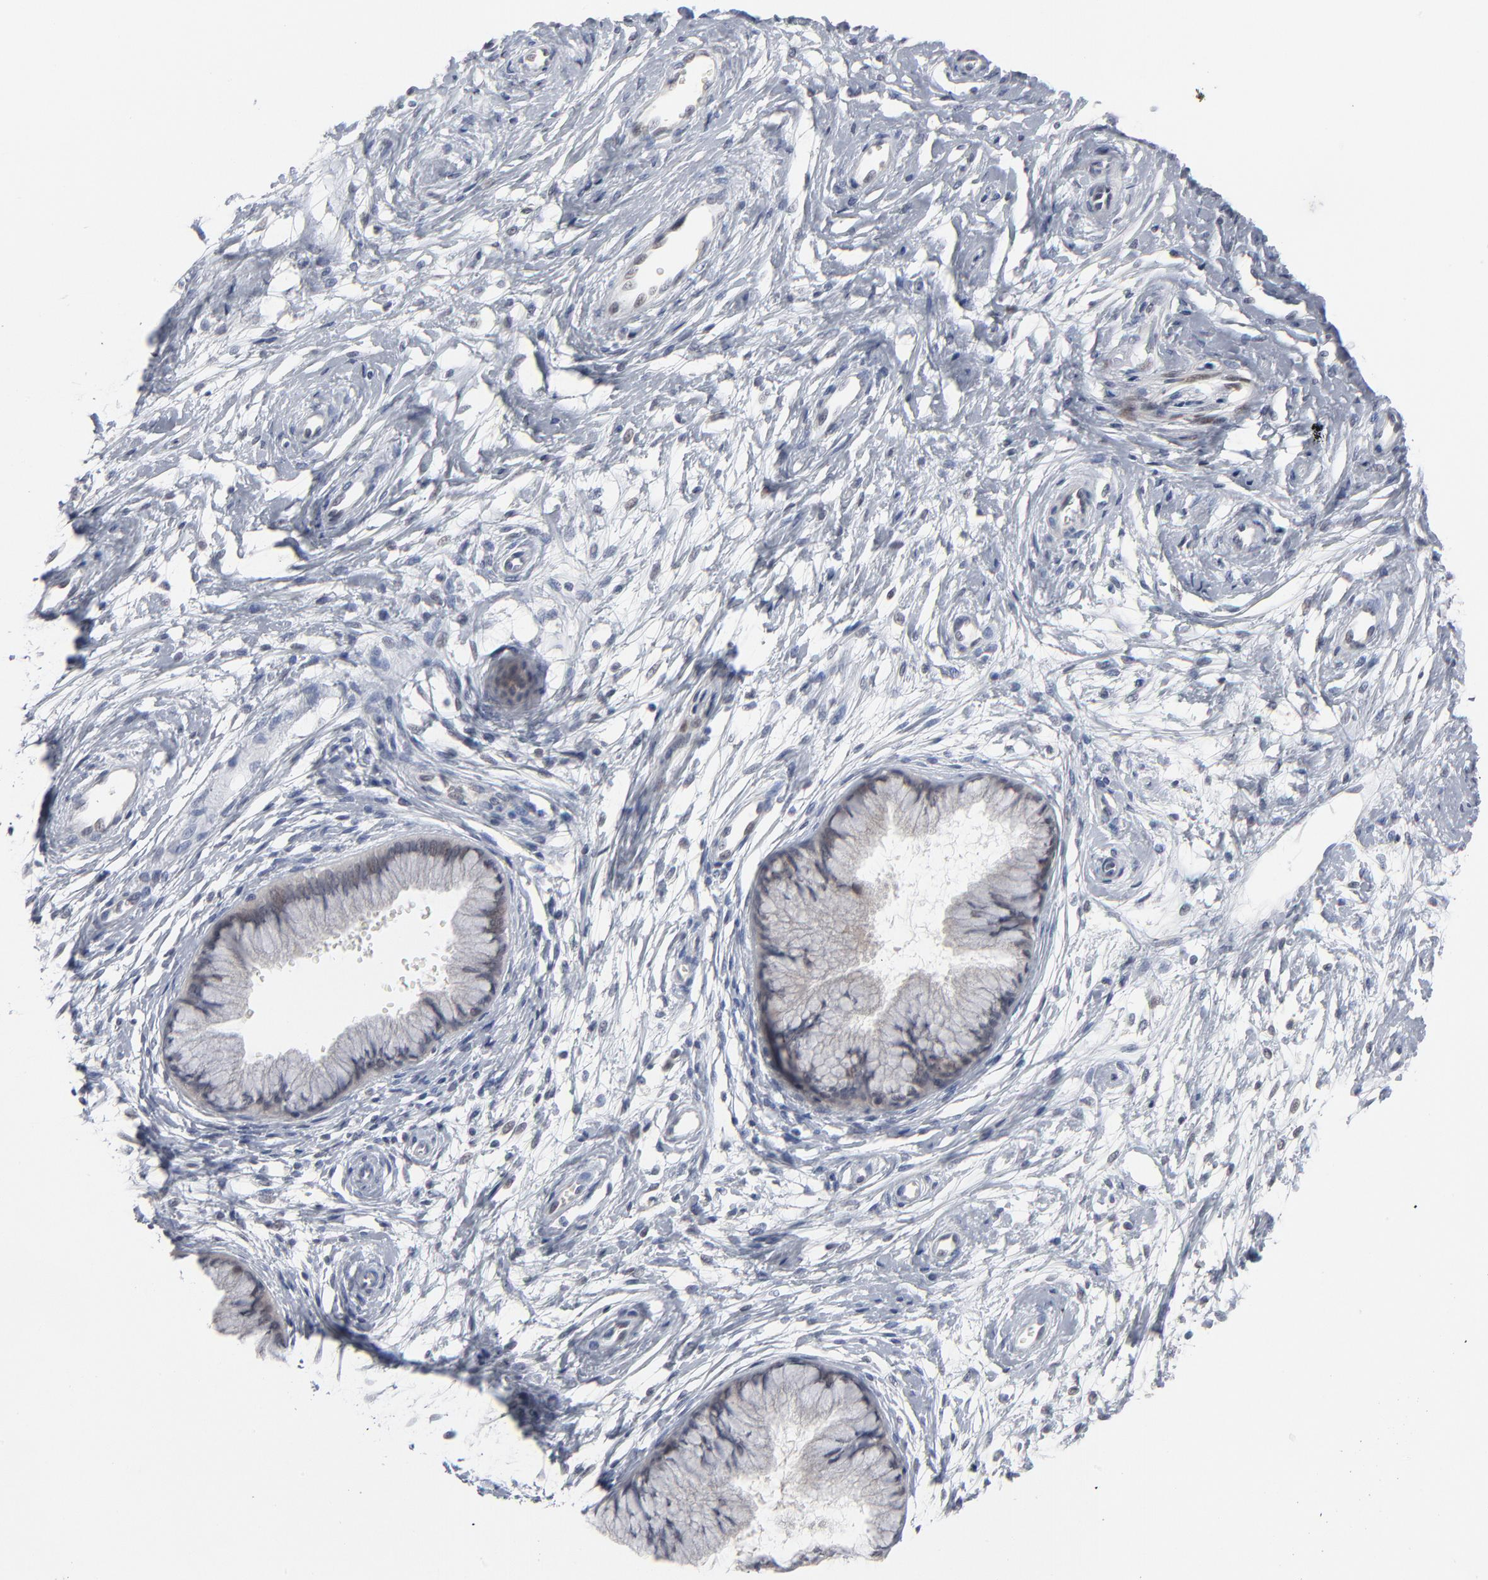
{"staining": {"intensity": "negative", "quantity": "none", "location": "none"}, "tissue": "cervix", "cell_type": "Glandular cells", "image_type": "normal", "snomed": [{"axis": "morphology", "description": "Normal tissue, NOS"}, {"axis": "topography", "description": "Cervix"}], "caption": "Micrograph shows no significant protein positivity in glandular cells of unremarkable cervix. The staining was performed using DAB to visualize the protein expression in brown, while the nuclei were stained in blue with hematoxylin (Magnification: 20x).", "gene": "FOXN2", "patient": {"sex": "female", "age": 39}}